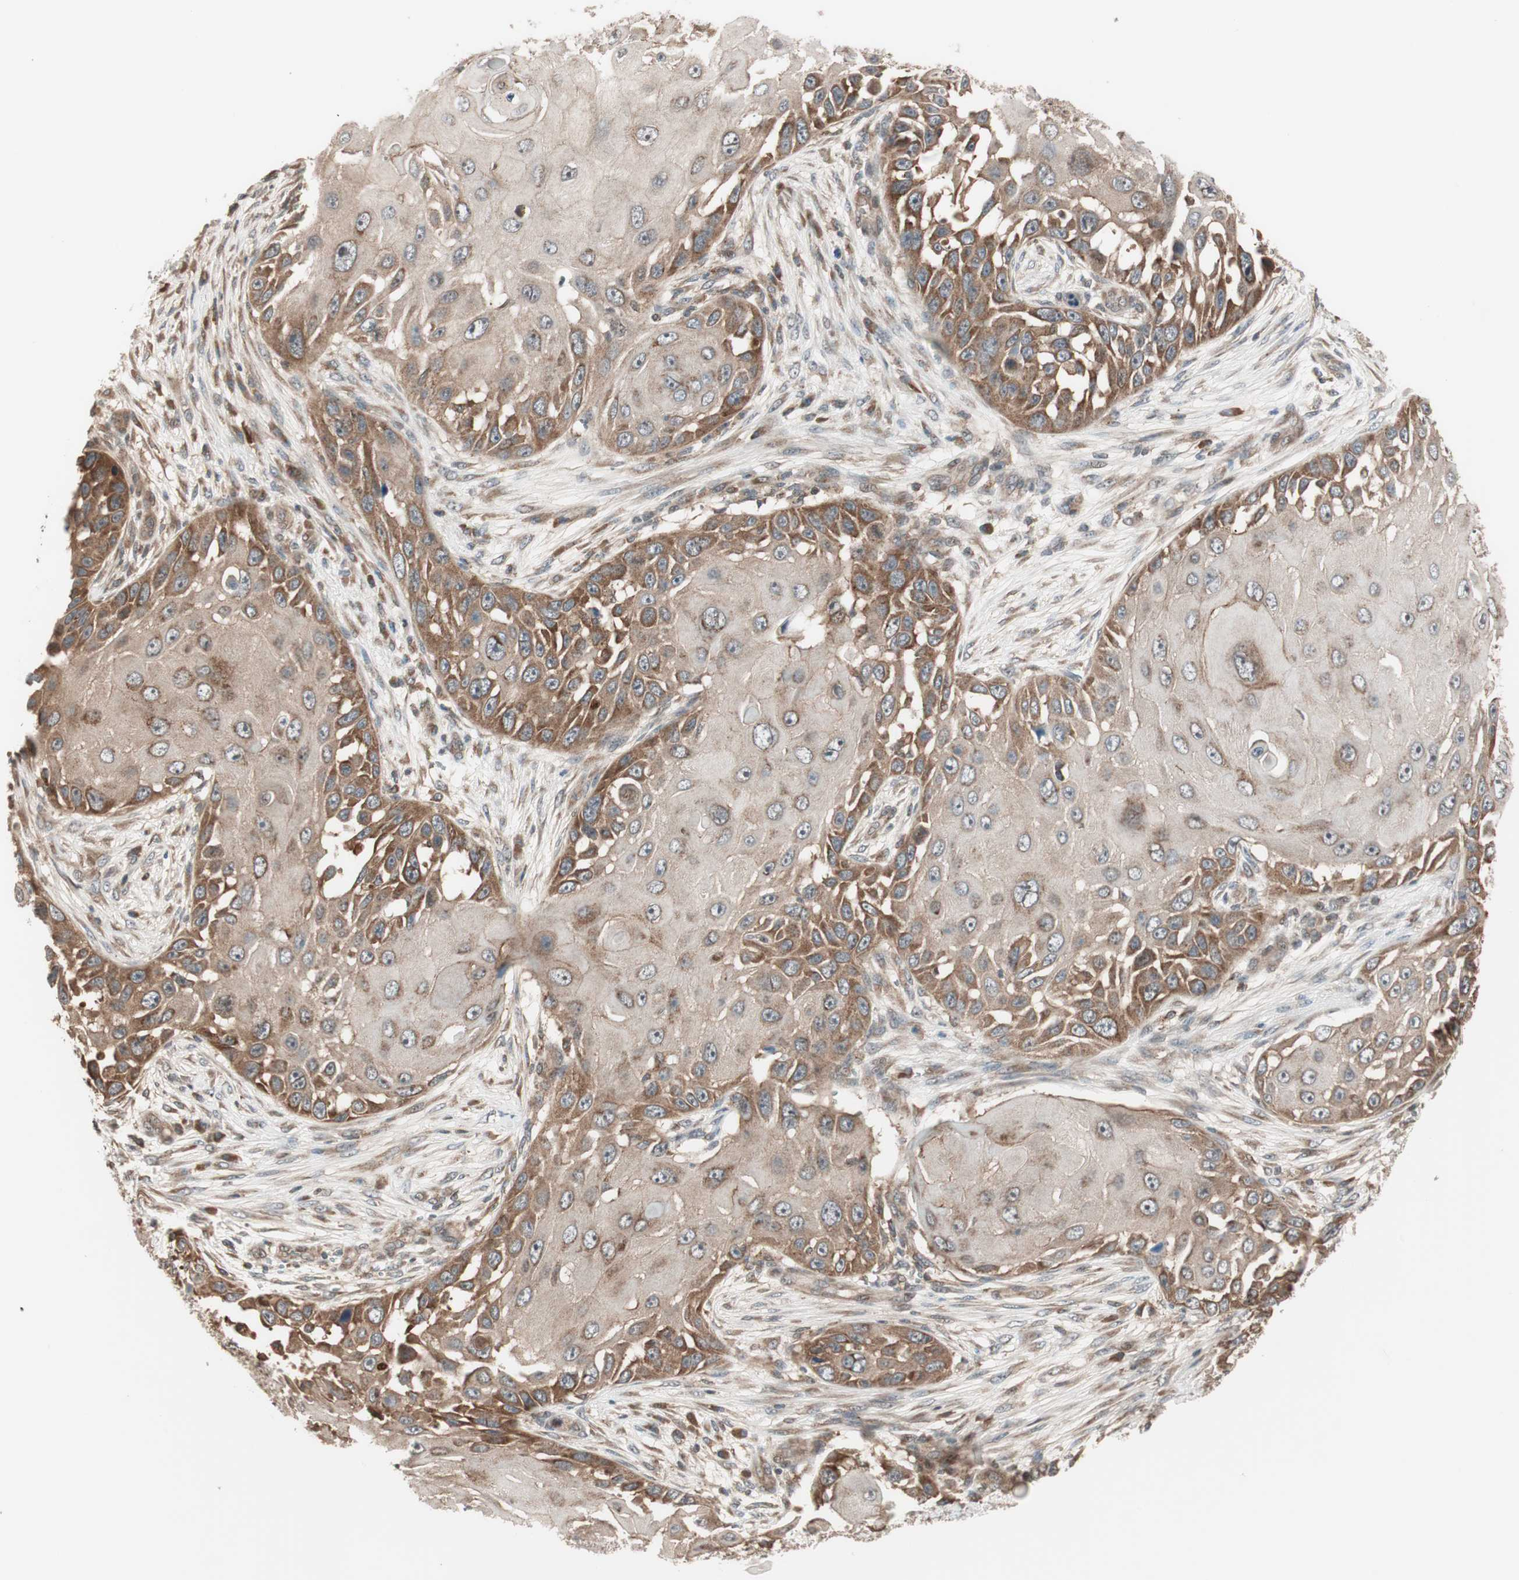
{"staining": {"intensity": "moderate", "quantity": ">75%", "location": "cytoplasmic/membranous"}, "tissue": "skin cancer", "cell_type": "Tumor cells", "image_type": "cancer", "snomed": [{"axis": "morphology", "description": "Squamous cell carcinoma, NOS"}, {"axis": "topography", "description": "Skin"}], "caption": "Tumor cells display medium levels of moderate cytoplasmic/membranous expression in approximately >75% of cells in human squamous cell carcinoma (skin).", "gene": "FBXO5", "patient": {"sex": "female", "age": 44}}